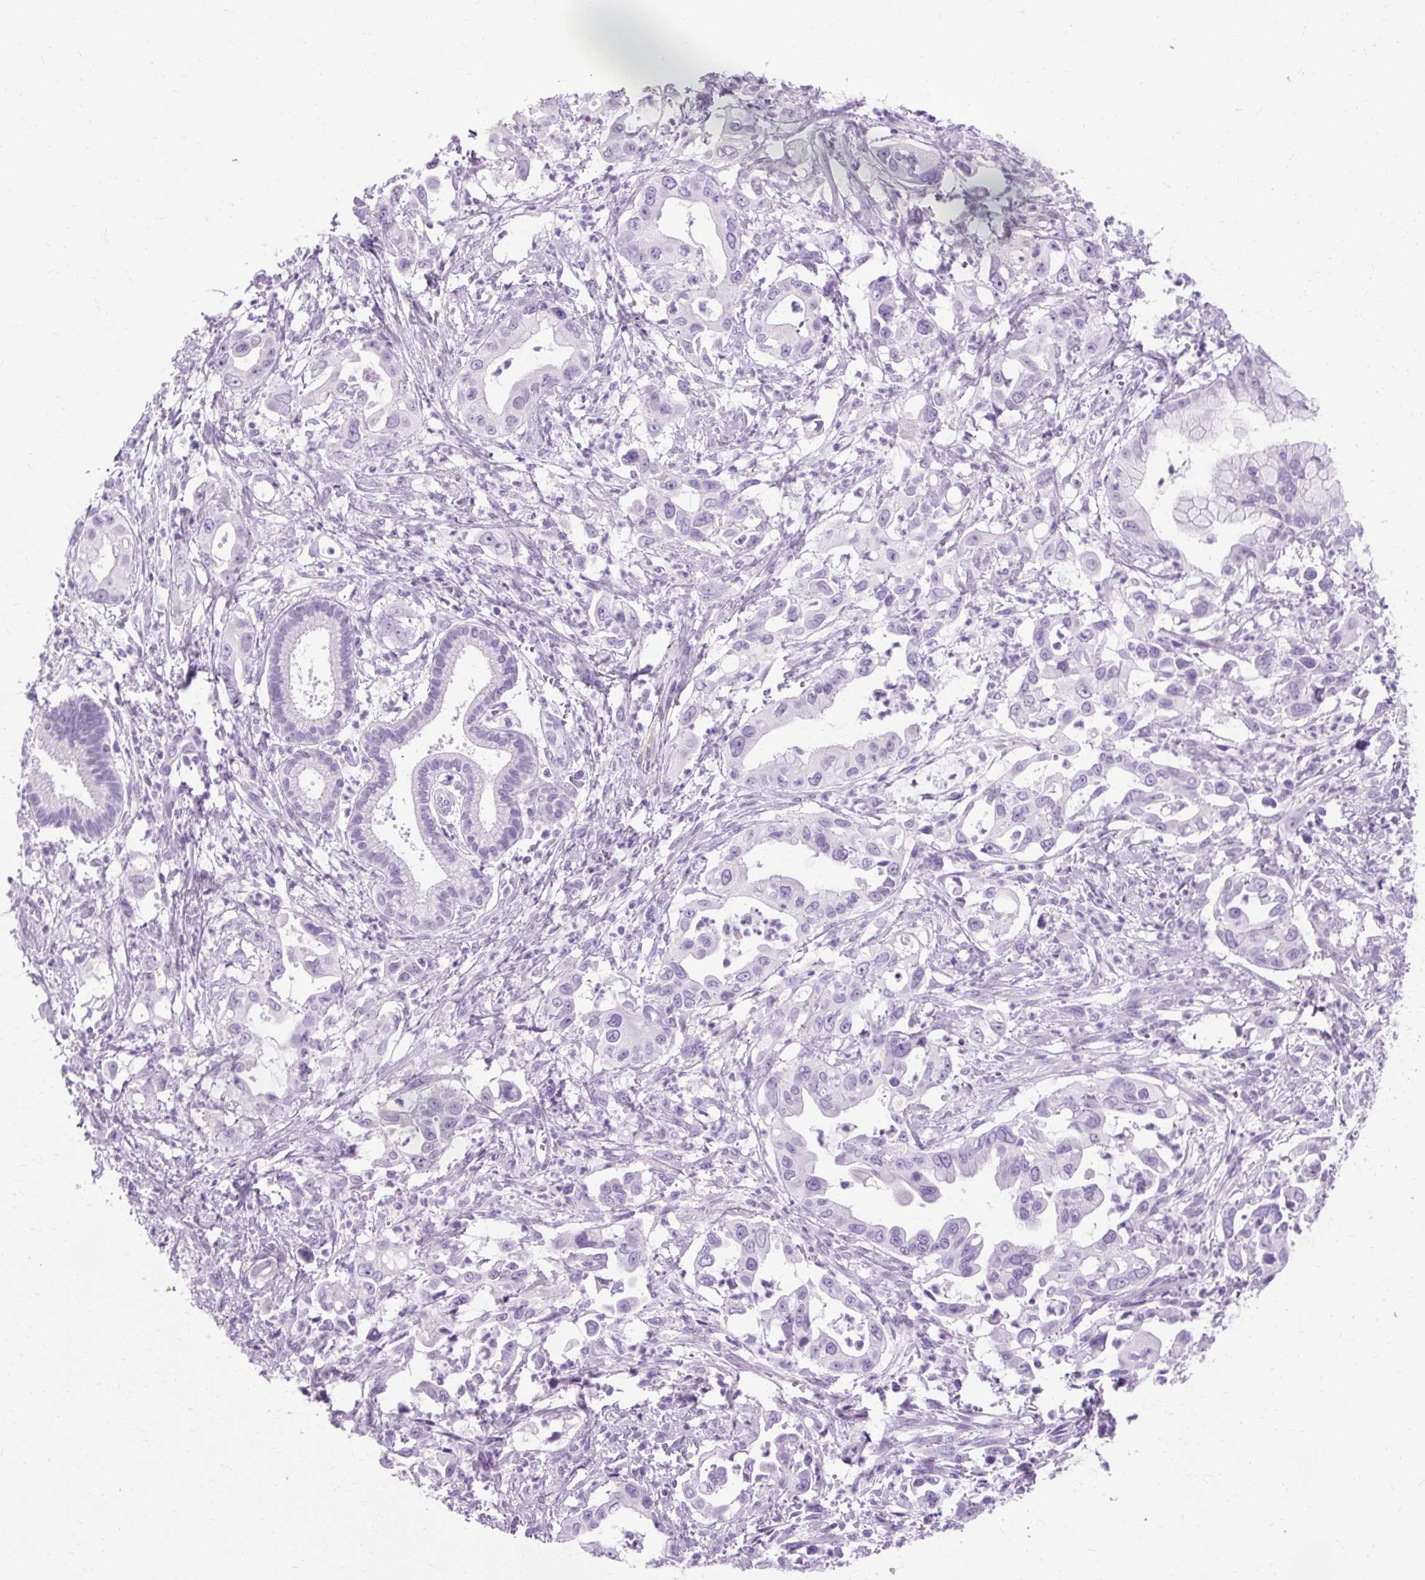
{"staining": {"intensity": "negative", "quantity": "none", "location": "none"}, "tissue": "pancreatic cancer", "cell_type": "Tumor cells", "image_type": "cancer", "snomed": [{"axis": "morphology", "description": "Adenocarcinoma, NOS"}, {"axis": "topography", "description": "Pancreas"}], "caption": "DAB immunohistochemical staining of adenocarcinoma (pancreatic) demonstrates no significant expression in tumor cells.", "gene": "TMEM89", "patient": {"sex": "male", "age": 61}}